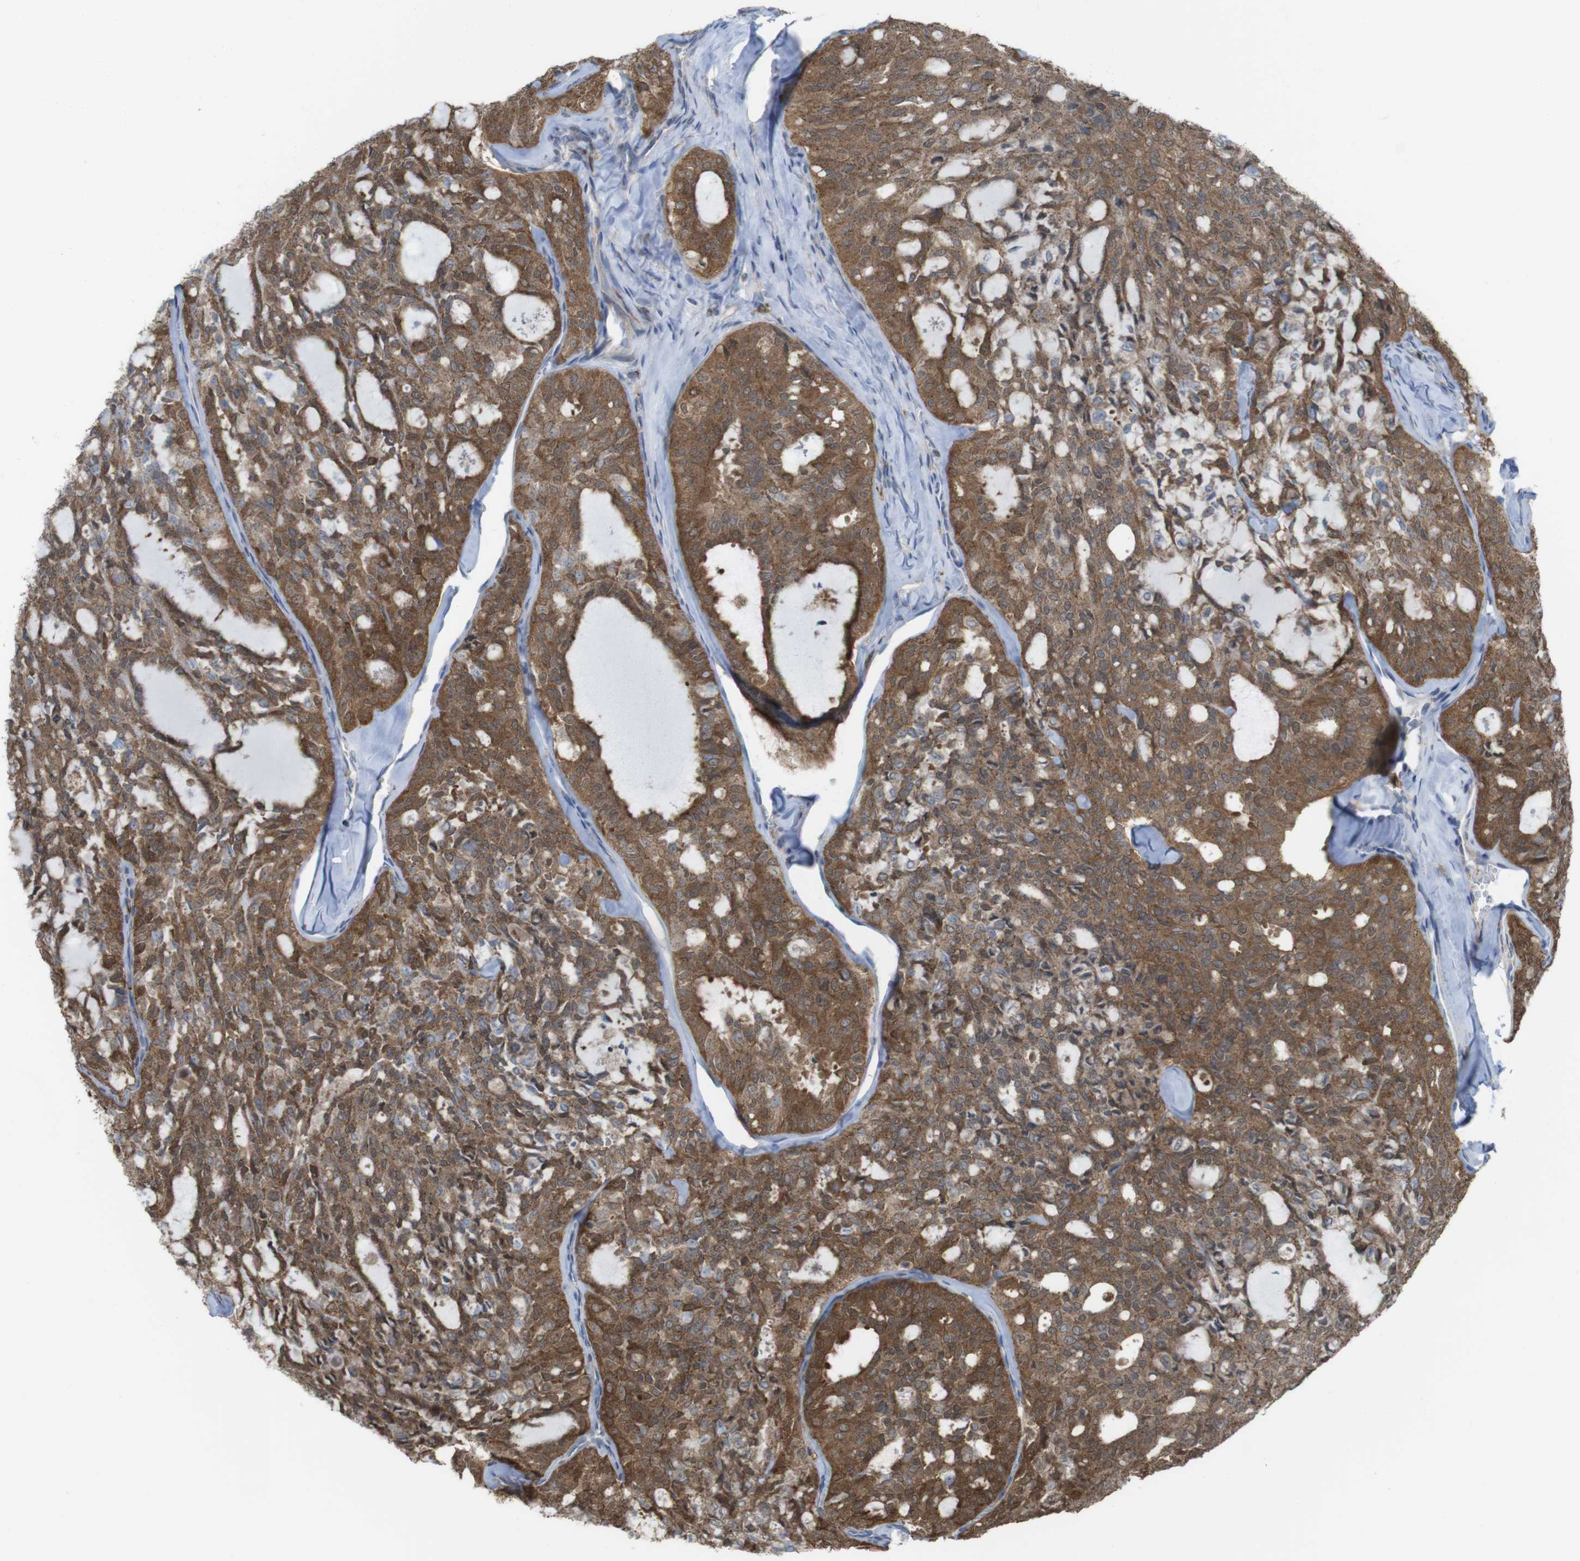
{"staining": {"intensity": "strong", "quantity": ">75%", "location": "cytoplasmic/membranous"}, "tissue": "thyroid cancer", "cell_type": "Tumor cells", "image_type": "cancer", "snomed": [{"axis": "morphology", "description": "Follicular adenoma carcinoma, NOS"}, {"axis": "topography", "description": "Thyroid gland"}], "caption": "This micrograph shows immunohistochemistry staining of human thyroid follicular adenoma carcinoma, with high strong cytoplasmic/membranous staining in about >75% of tumor cells.", "gene": "PRKCD", "patient": {"sex": "male", "age": 75}}